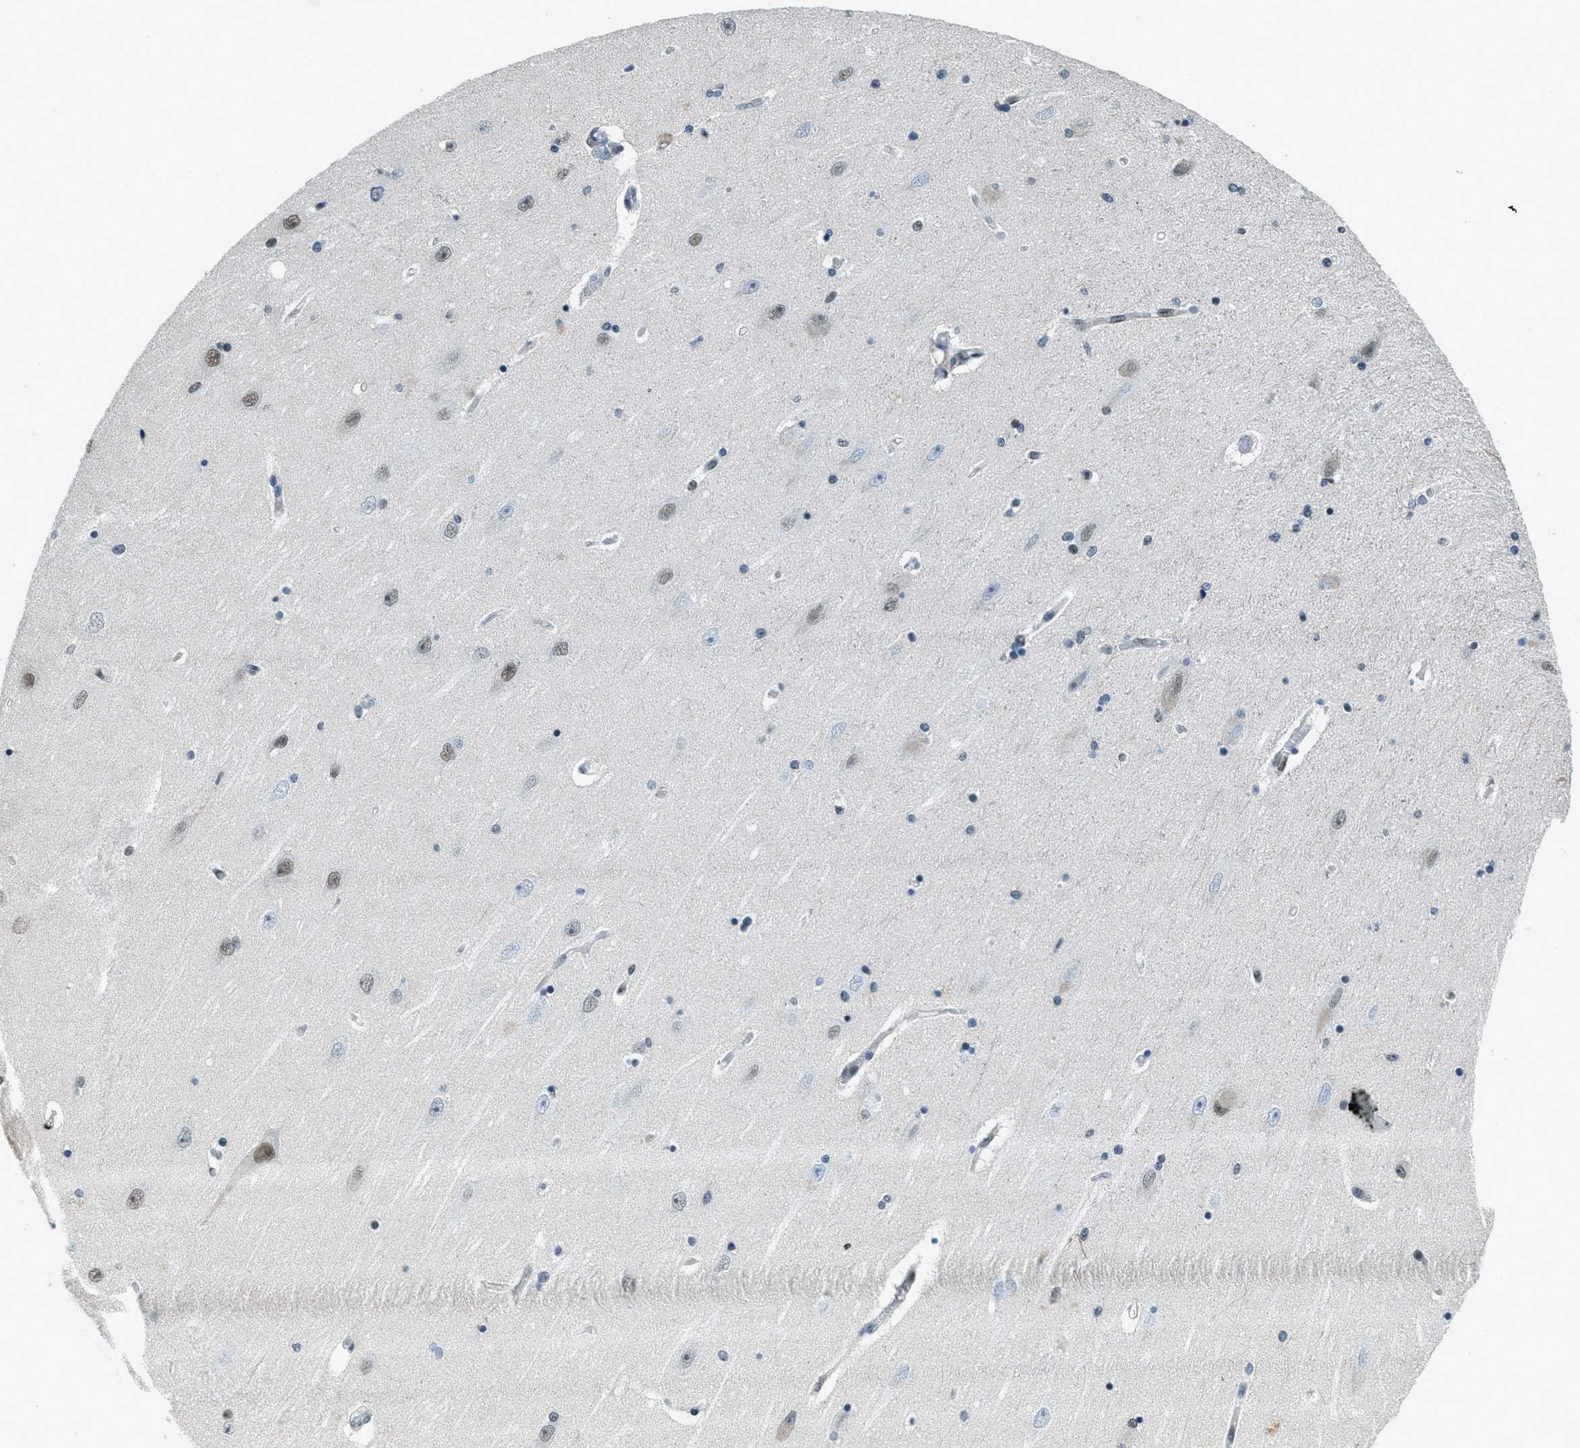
{"staining": {"intensity": "moderate", "quantity": "<25%", "location": "nuclear"}, "tissue": "hippocampus", "cell_type": "Glial cells", "image_type": "normal", "snomed": [{"axis": "morphology", "description": "Normal tissue, NOS"}, {"axis": "topography", "description": "Hippocampus"}], "caption": "Hippocampus stained with DAB (3,3'-diaminobenzidine) immunohistochemistry (IHC) reveals low levels of moderate nuclear staining in about <25% of glial cells. Using DAB (brown) and hematoxylin (blue) stains, captured at high magnification using brightfield microscopy.", "gene": "OGFR", "patient": {"sex": "female", "age": 54}}